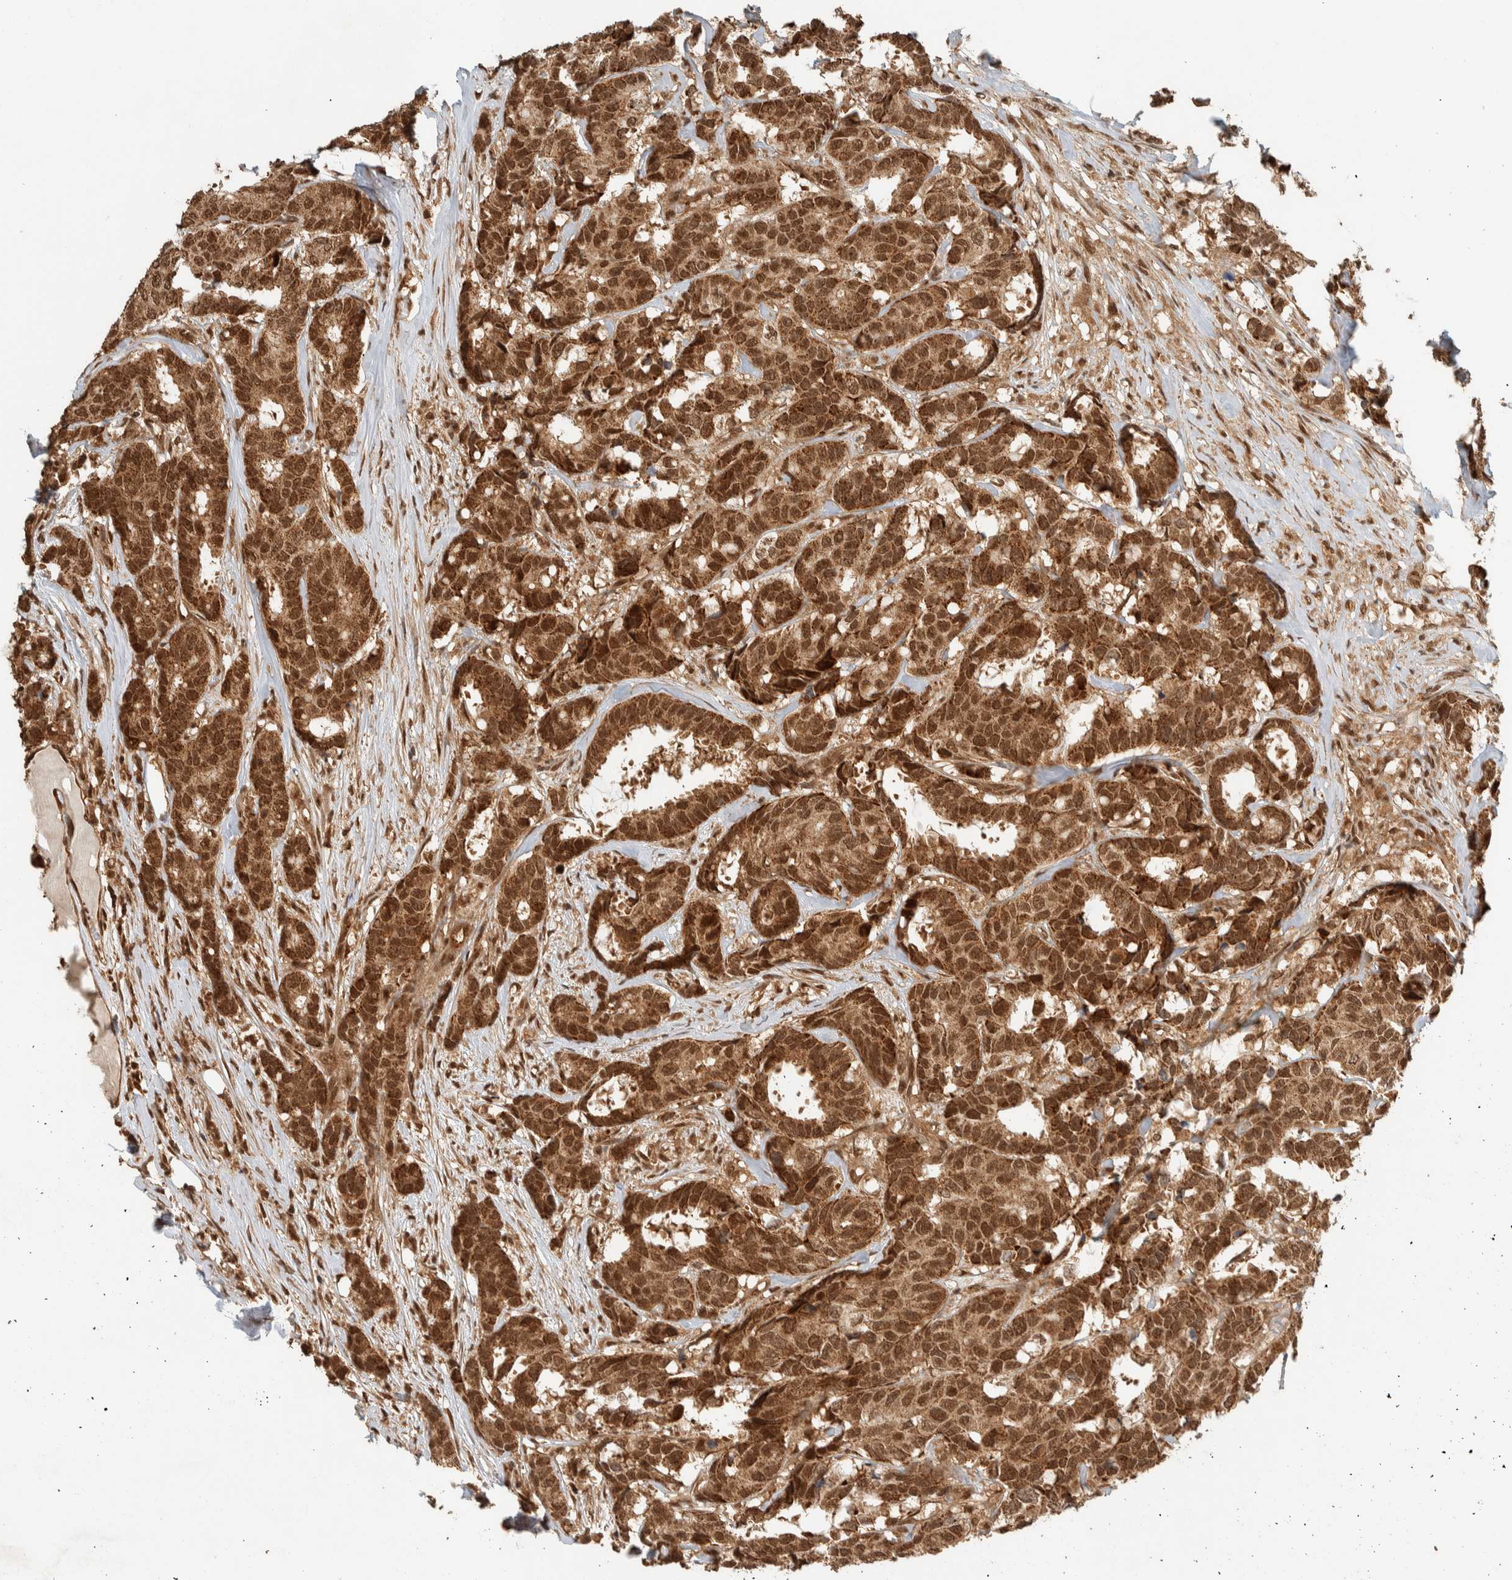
{"staining": {"intensity": "strong", "quantity": ">75%", "location": "cytoplasmic/membranous,nuclear"}, "tissue": "breast cancer", "cell_type": "Tumor cells", "image_type": "cancer", "snomed": [{"axis": "morphology", "description": "Duct carcinoma"}, {"axis": "topography", "description": "Breast"}], "caption": "This is a photomicrograph of IHC staining of breast invasive ductal carcinoma, which shows strong expression in the cytoplasmic/membranous and nuclear of tumor cells.", "gene": "ZBTB2", "patient": {"sex": "female", "age": 87}}